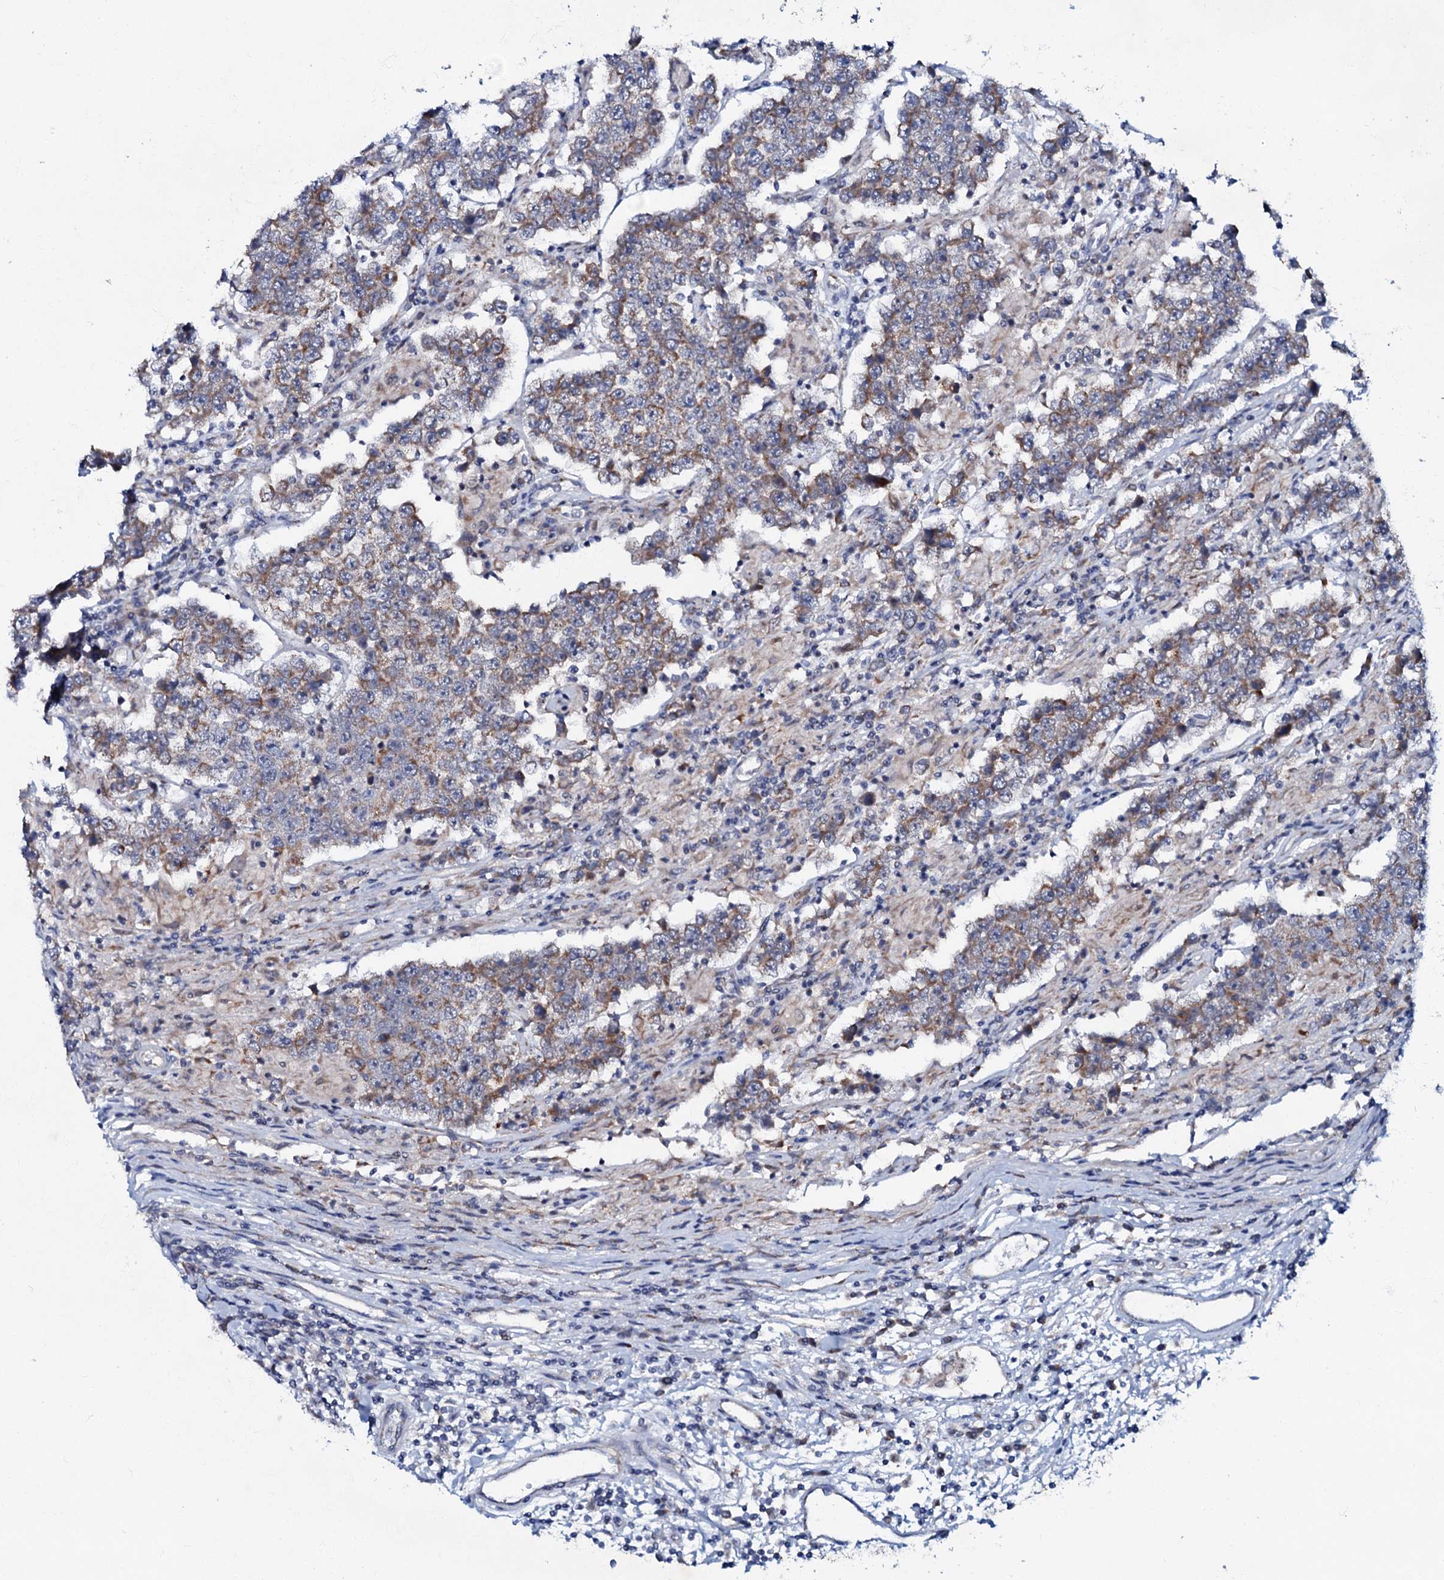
{"staining": {"intensity": "moderate", "quantity": ">75%", "location": "cytoplasmic/membranous"}, "tissue": "testis cancer", "cell_type": "Tumor cells", "image_type": "cancer", "snomed": [{"axis": "morphology", "description": "Normal tissue, NOS"}, {"axis": "morphology", "description": "Urothelial carcinoma, High grade"}, {"axis": "morphology", "description": "Seminoma, NOS"}, {"axis": "morphology", "description": "Carcinoma, Embryonal, NOS"}, {"axis": "topography", "description": "Urinary bladder"}, {"axis": "topography", "description": "Testis"}], "caption": "Moderate cytoplasmic/membranous staining is seen in about >75% of tumor cells in high-grade urothelial carcinoma (testis). (DAB (3,3'-diaminobenzidine) IHC, brown staining for protein, blue staining for nuclei).", "gene": "MRPL51", "patient": {"sex": "male", "age": 41}}